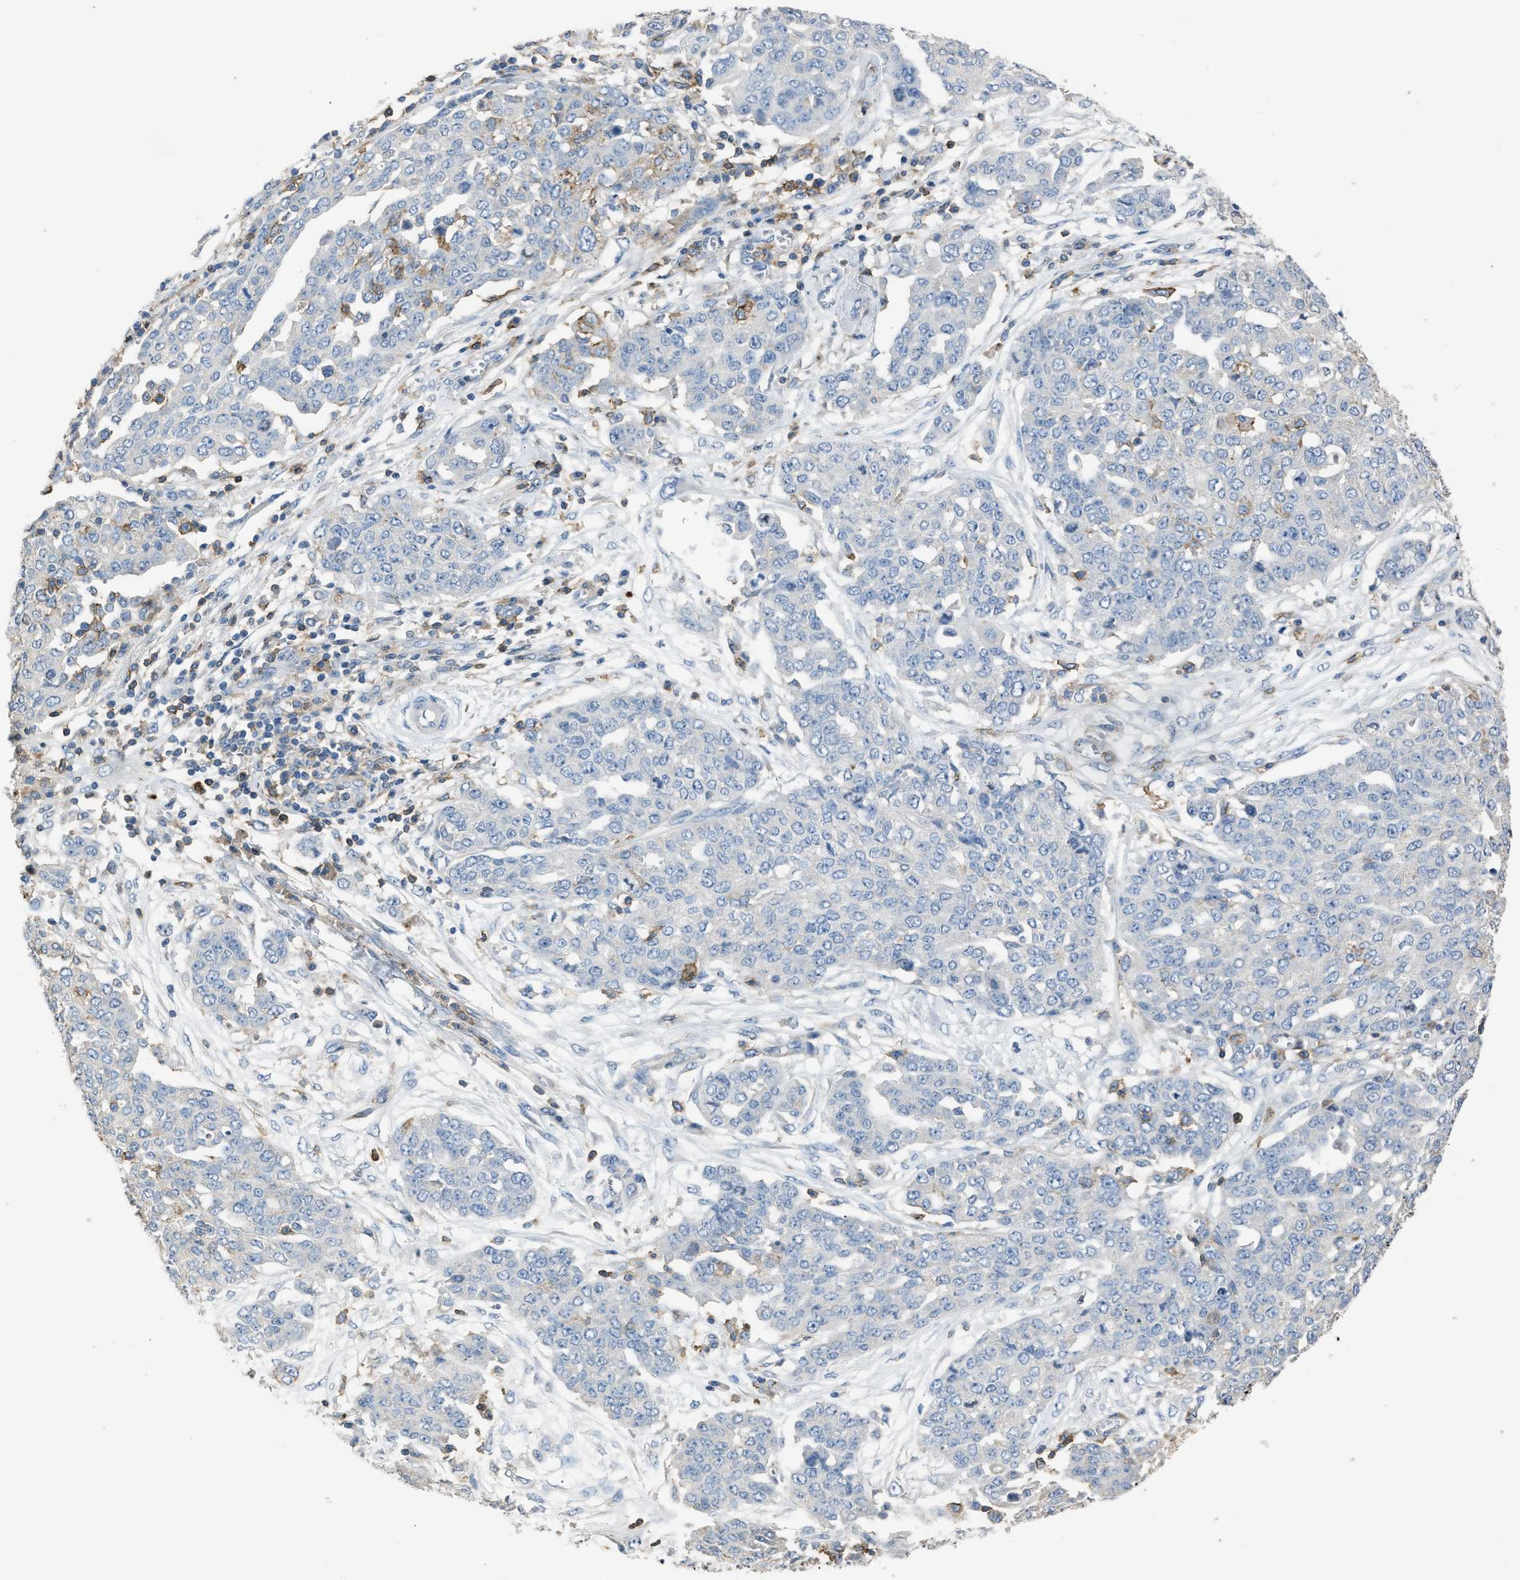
{"staining": {"intensity": "negative", "quantity": "none", "location": "none"}, "tissue": "ovarian cancer", "cell_type": "Tumor cells", "image_type": "cancer", "snomed": [{"axis": "morphology", "description": "Cystadenocarcinoma, serous, NOS"}, {"axis": "topography", "description": "Soft tissue"}, {"axis": "topography", "description": "Ovary"}], "caption": "High power microscopy photomicrograph of an IHC histopathology image of ovarian cancer, revealing no significant positivity in tumor cells.", "gene": "OR51E1", "patient": {"sex": "female", "age": 57}}